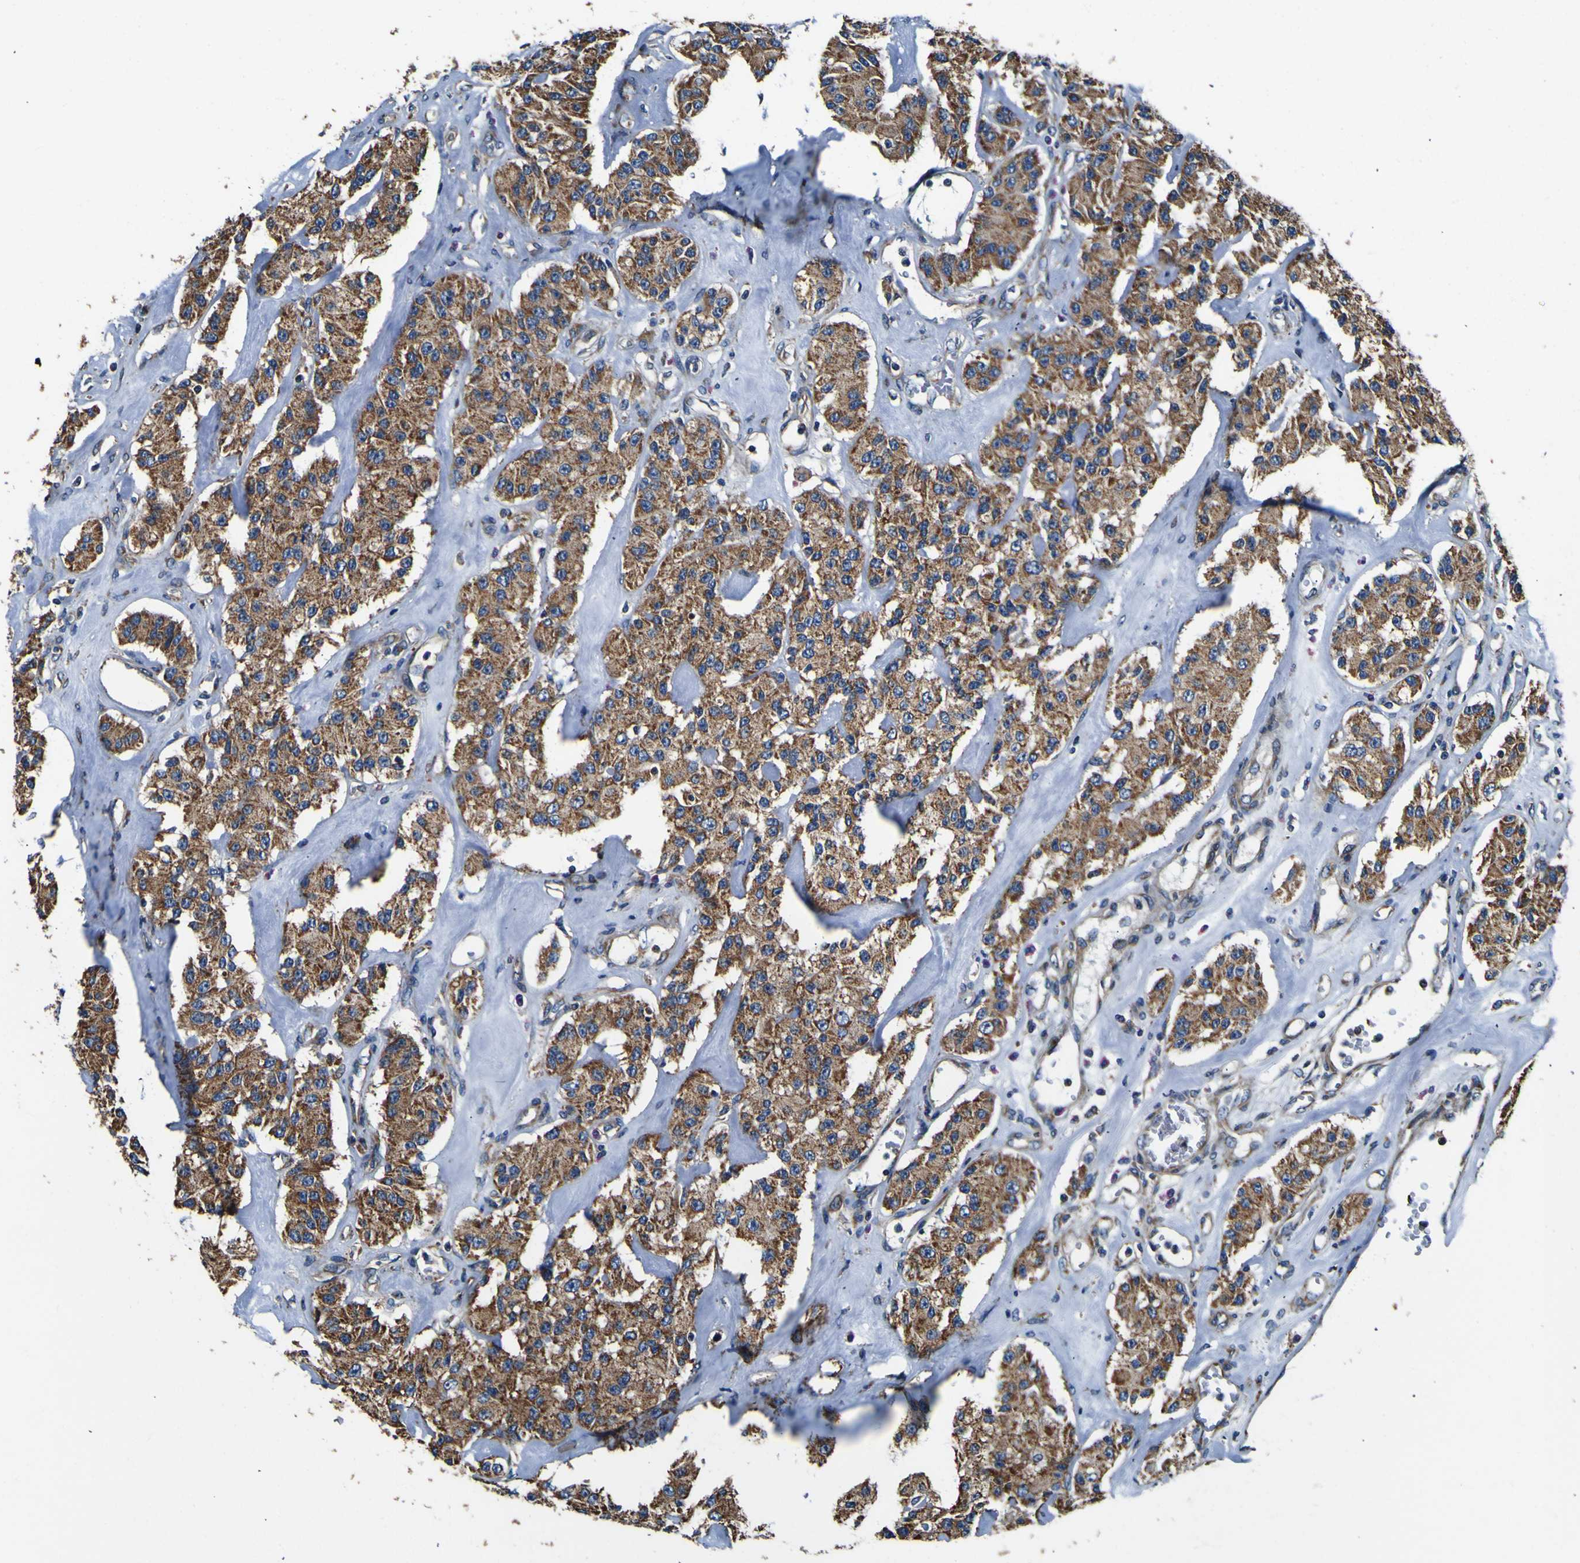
{"staining": {"intensity": "moderate", "quantity": ">75%", "location": "cytoplasmic/membranous"}, "tissue": "carcinoid", "cell_type": "Tumor cells", "image_type": "cancer", "snomed": [{"axis": "morphology", "description": "Carcinoid, malignant, NOS"}, {"axis": "topography", "description": "Pancreas"}], "caption": "This is a histology image of IHC staining of malignant carcinoid, which shows moderate expression in the cytoplasmic/membranous of tumor cells.", "gene": "INPP5A", "patient": {"sex": "male", "age": 41}}